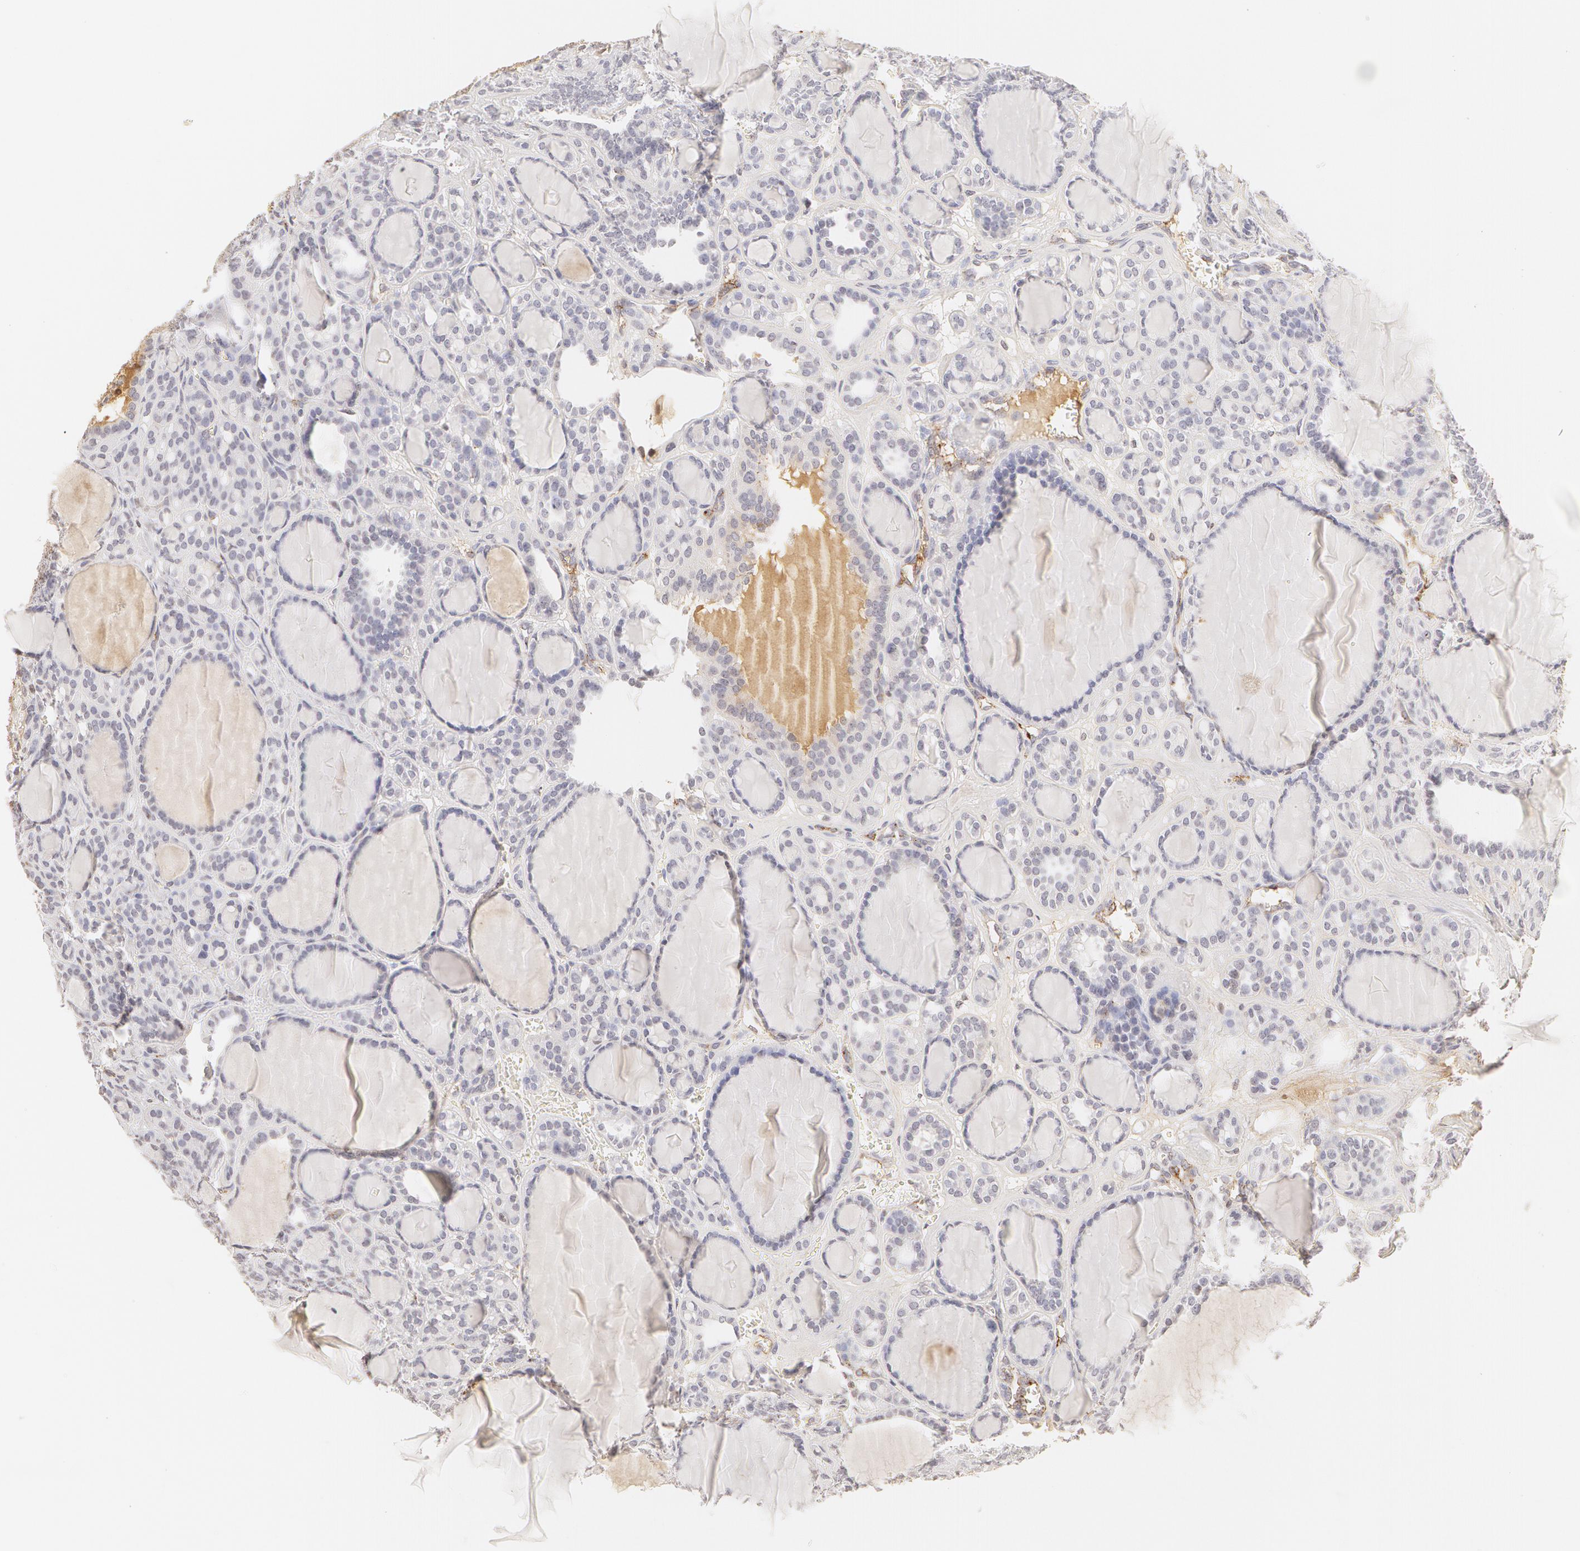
{"staining": {"intensity": "negative", "quantity": "none", "location": "none"}, "tissue": "thyroid cancer", "cell_type": "Tumor cells", "image_type": "cancer", "snomed": [{"axis": "morphology", "description": "Follicular adenoma carcinoma, NOS"}, {"axis": "topography", "description": "Thyroid gland"}], "caption": "Immunohistochemistry (IHC) of thyroid cancer exhibits no expression in tumor cells.", "gene": "VWF", "patient": {"sex": "female", "age": 71}}